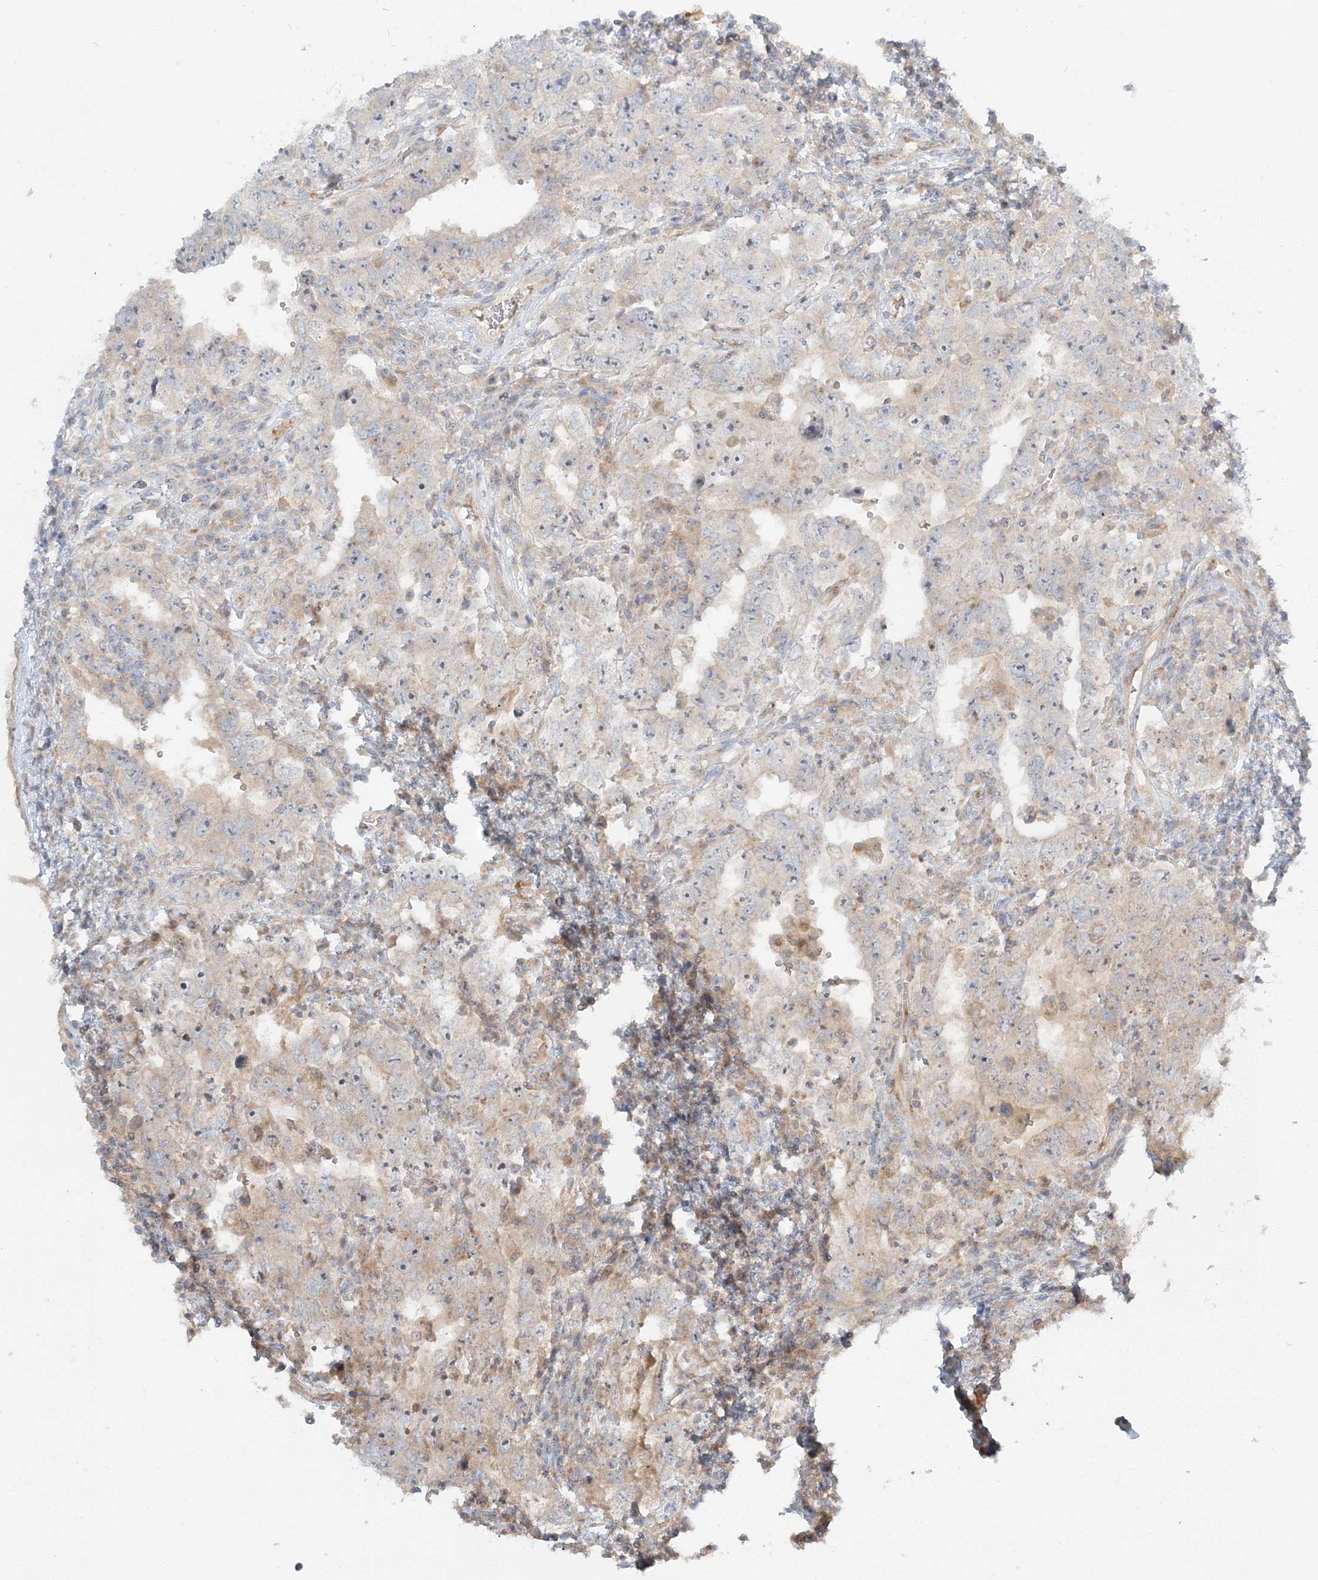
{"staining": {"intensity": "weak", "quantity": "<25%", "location": "cytoplasmic/membranous"}, "tissue": "testis cancer", "cell_type": "Tumor cells", "image_type": "cancer", "snomed": [{"axis": "morphology", "description": "Carcinoma, Embryonal, NOS"}, {"axis": "topography", "description": "Testis"}], "caption": "This is an immunohistochemistry (IHC) micrograph of testis cancer. There is no expression in tumor cells.", "gene": "AP1AR", "patient": {"sex": "male", "age": 26}}